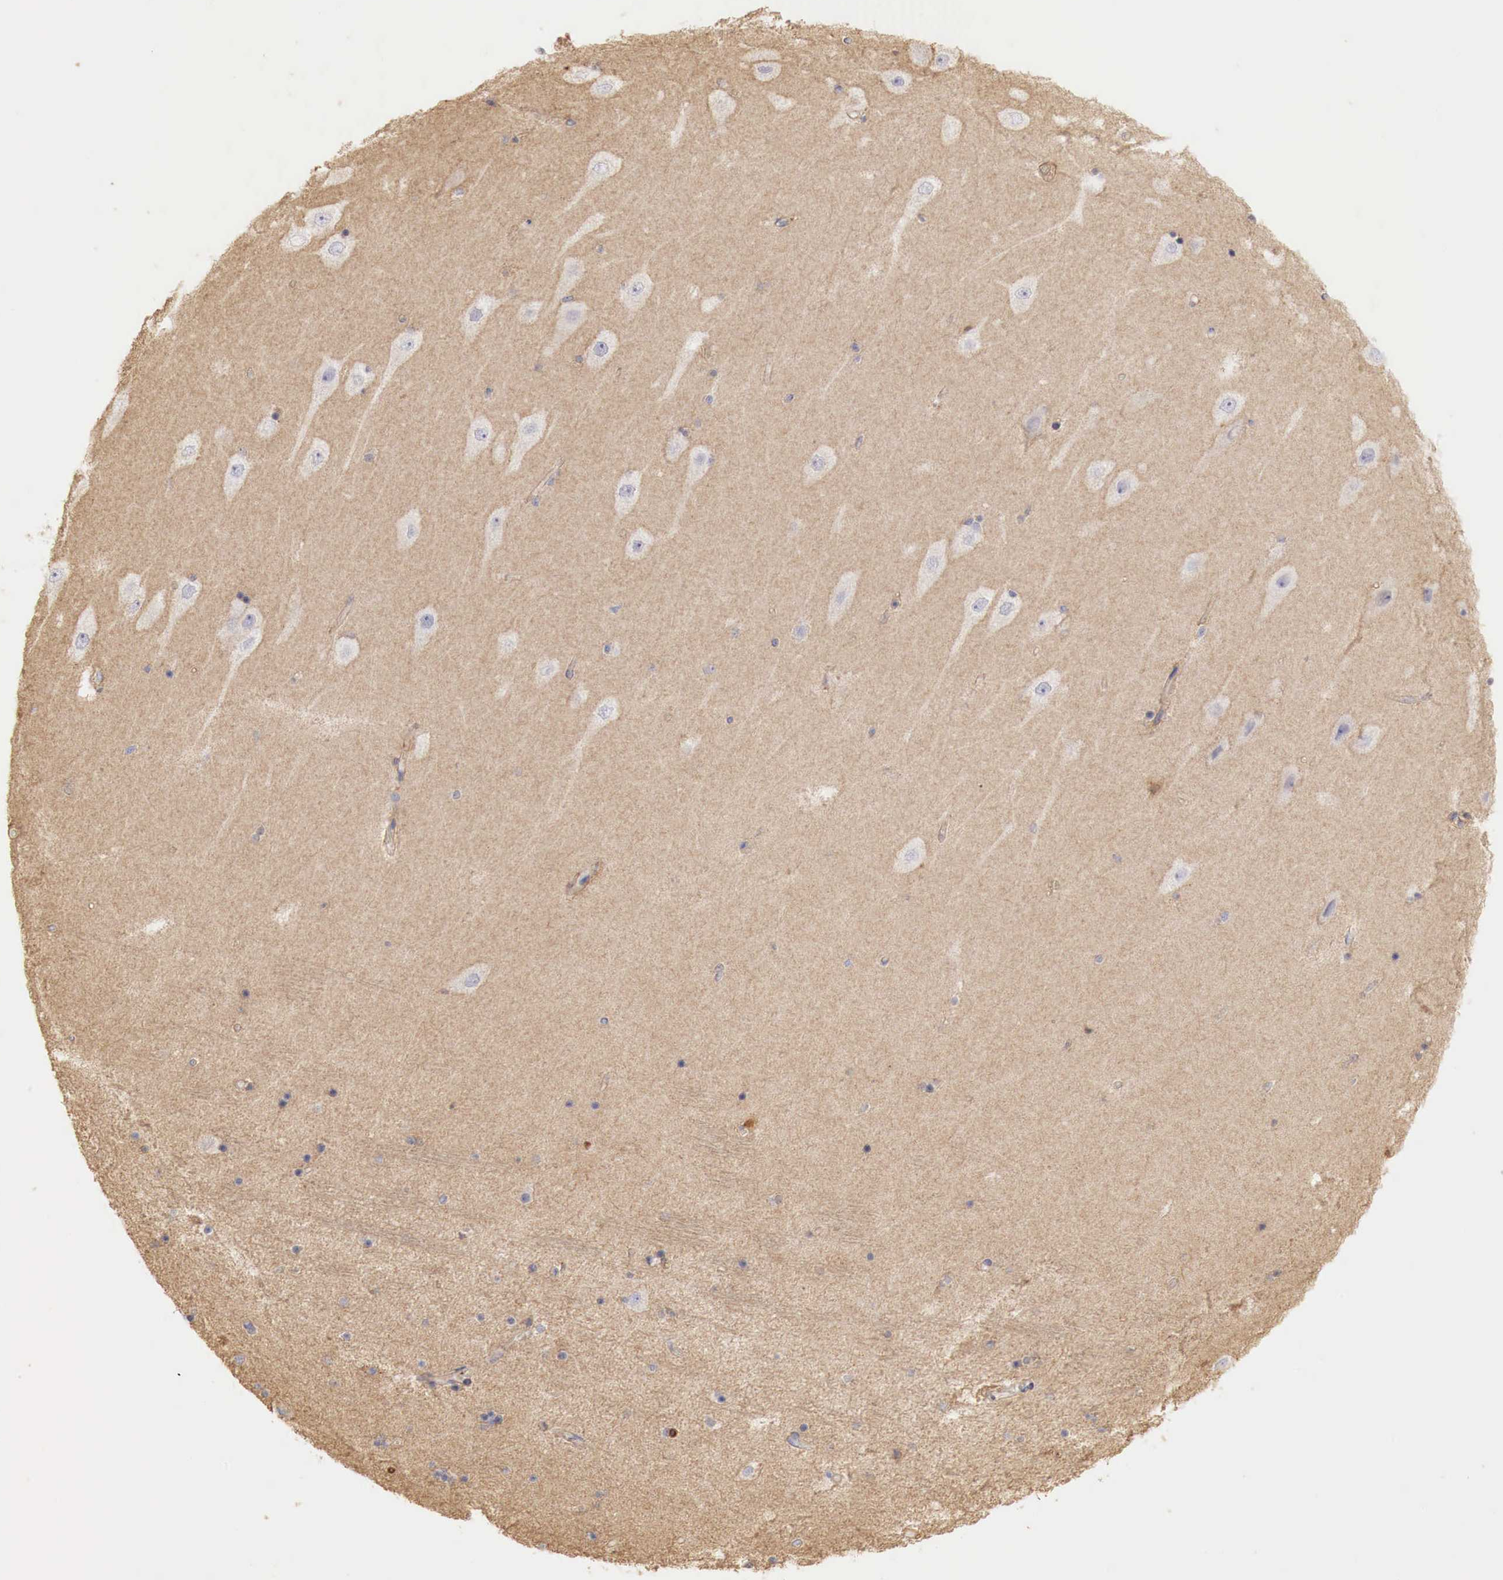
{"staining": {"intensity": "moderate", "quantity": "<25%", "location": "cytoplasmic/membranous"}, "tissue": "hippocampus", "cell_type": "Glial cells", "image_type": "normal", "snomed": [{"axis": "morphology", "description": "Normal tissue, NOS"}, {"axis": "topography", "description": "Hippocampus"}], "caption": "Human hippocampus stained for a protein (brown) reveals moderate cytoplasmic/membranous positive positivity in about <25% of glial cells.", "gene": "G6PD", "patient": {"sex": "female", "age": 54}}